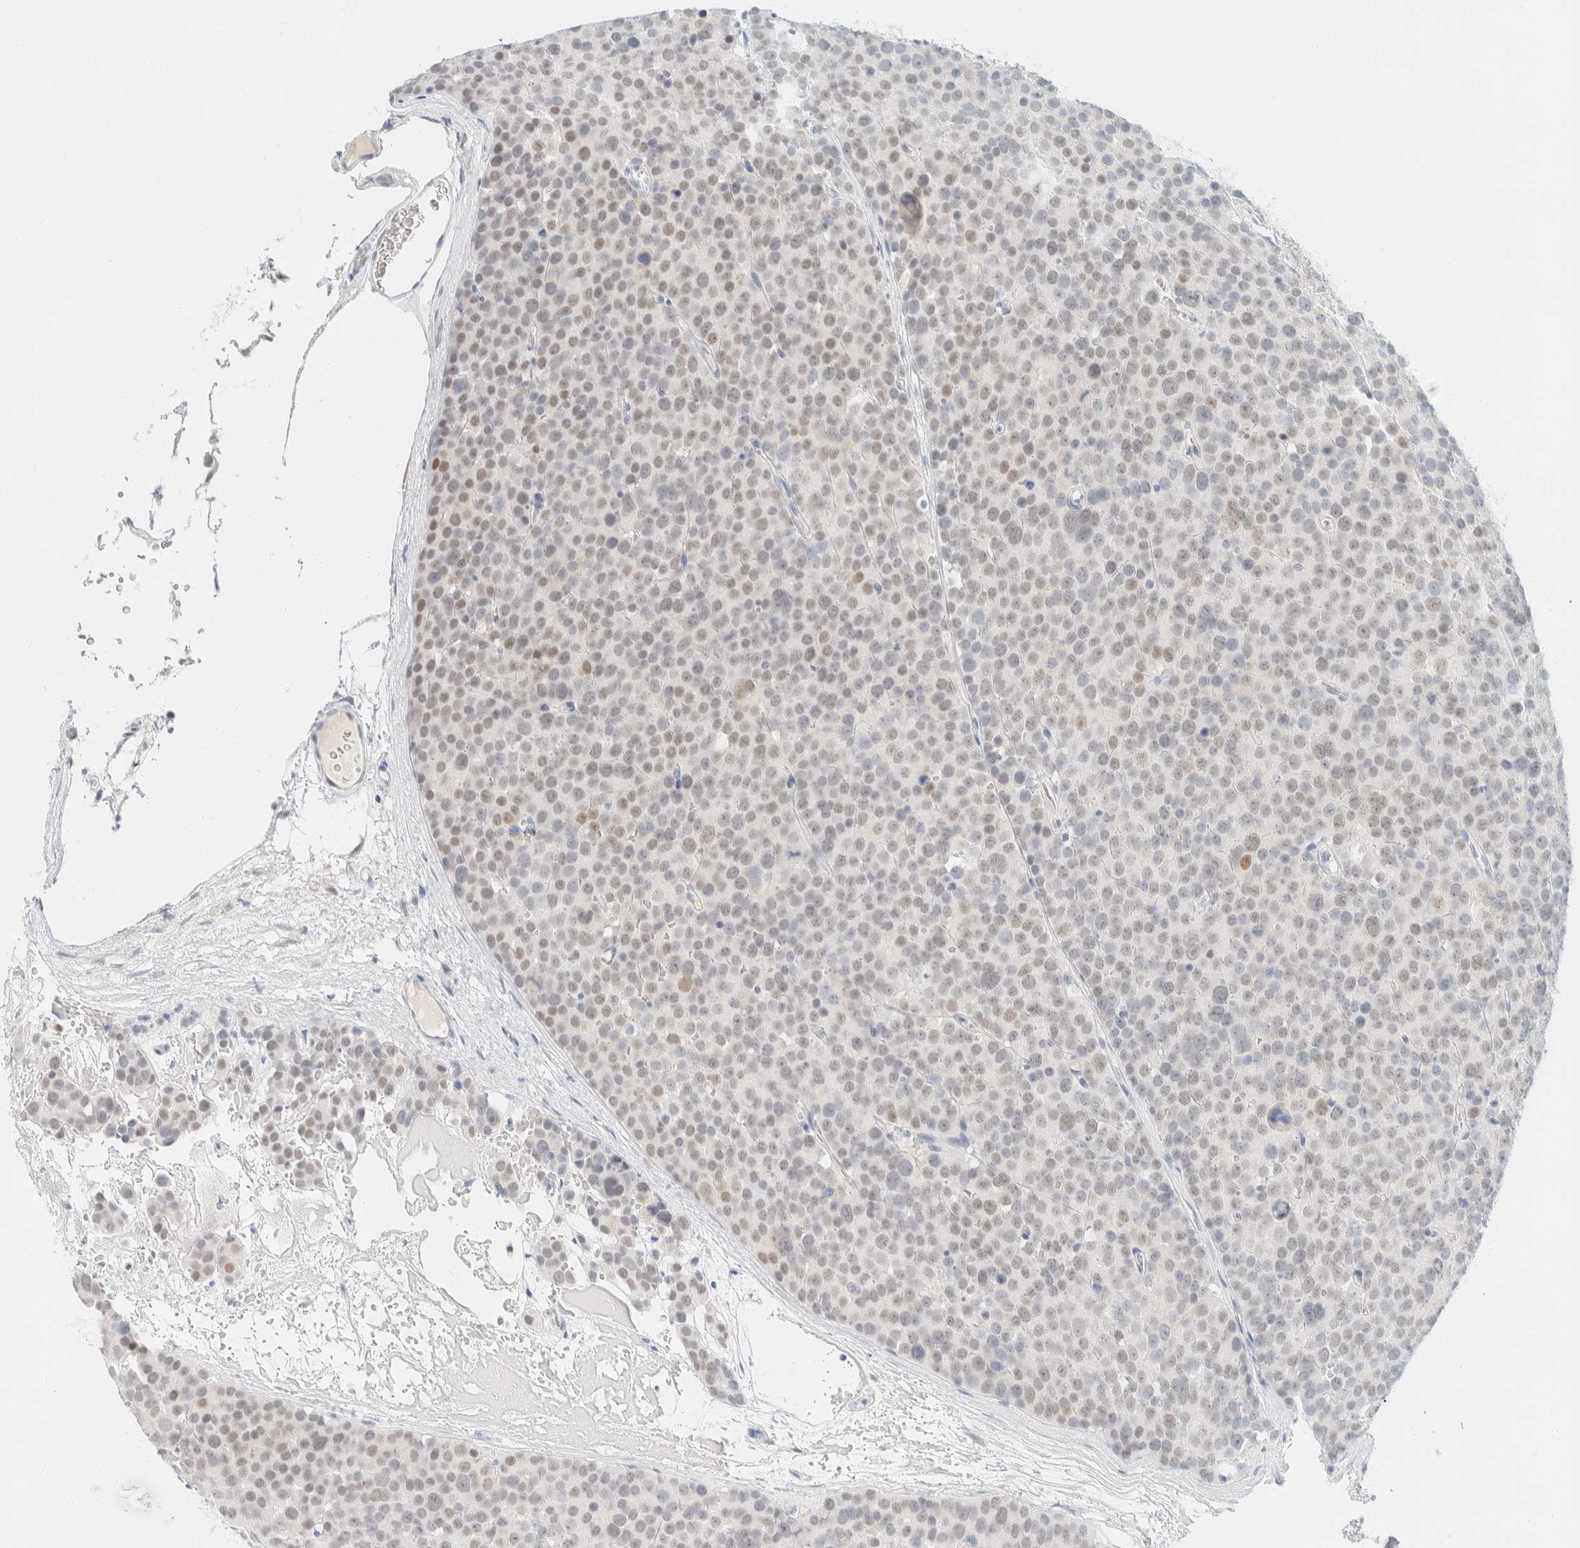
{"staining": {"intensity": "weak", "quantity": "<25%", "location": "nuclear"}, "tissue": "testis cancer", "cell_type": "Tumor cells", "image_type": "cancer", "snomed": [{"axis": "morphology", "description": "Seminoma, NOS"}, {"axis": "topography", "description": "Testis"}], "caption": "Immunohistochemical staining of human testis cancer shows no significant positivity in tumor cells.", "gene": "KRT20", "patient": {"sex": "male", "age": 71}}